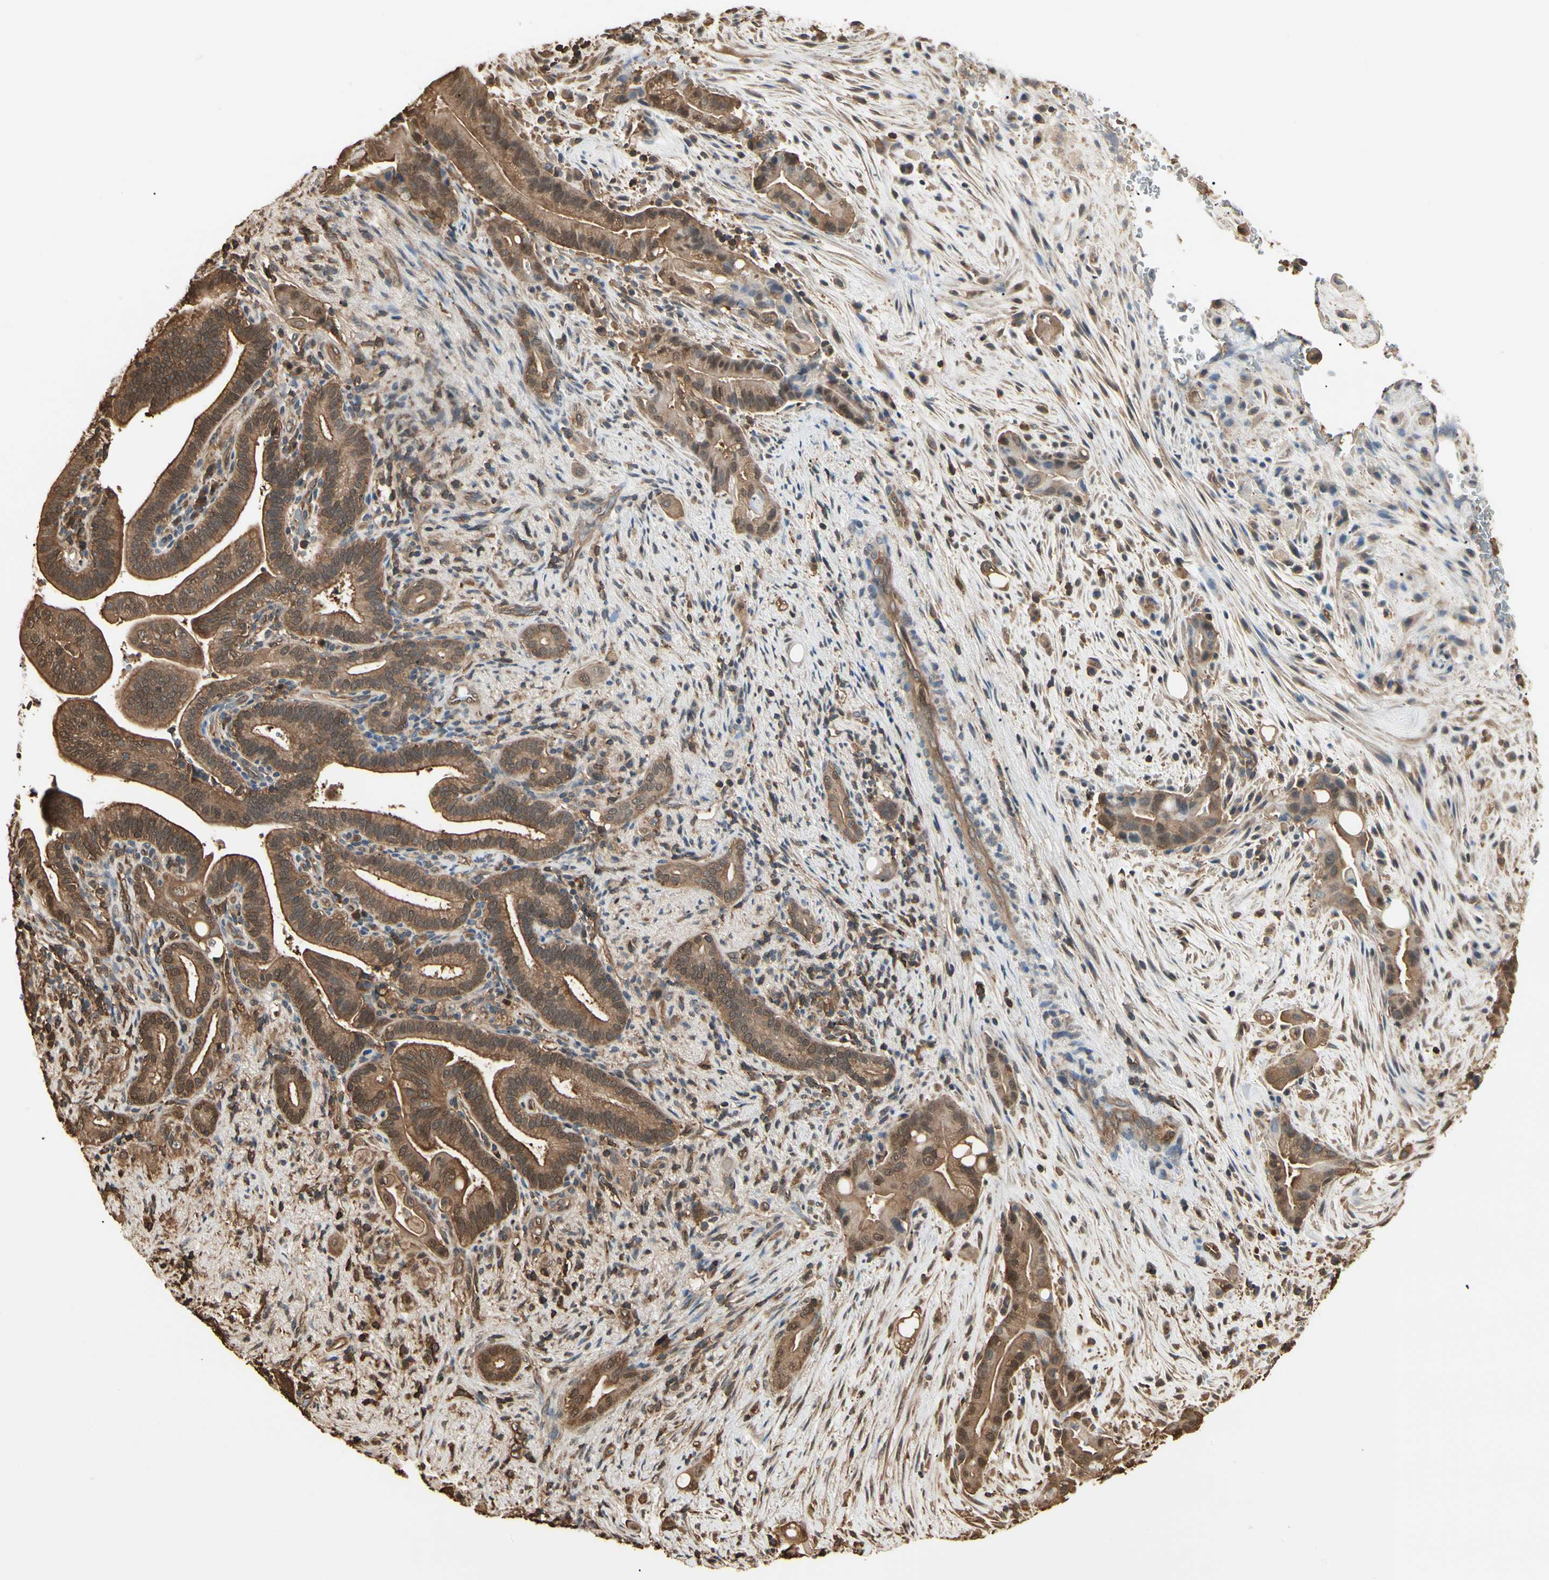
{"staining": {"intensity": "moderate", "quantity": ">75%", "location": "cytoplasmic/membranous,nuclear"}, "tissue": "liver cancer", "cell_type": "Tumor cells", "image_type": "cancer", "snomed": [{"axis": "morphology", "description": "Cholangiocarcinoma"}, {"axis": "topography", "description": "Liver"}], "caption": "Protein staining shows moderate cytoplasmic/membranous and nuclear staining in approximately >75% of tumor cells in liver cholangiocarcinoma.", "gene": "YWHAE", "patient": {"sex": "female", "age": 68}}